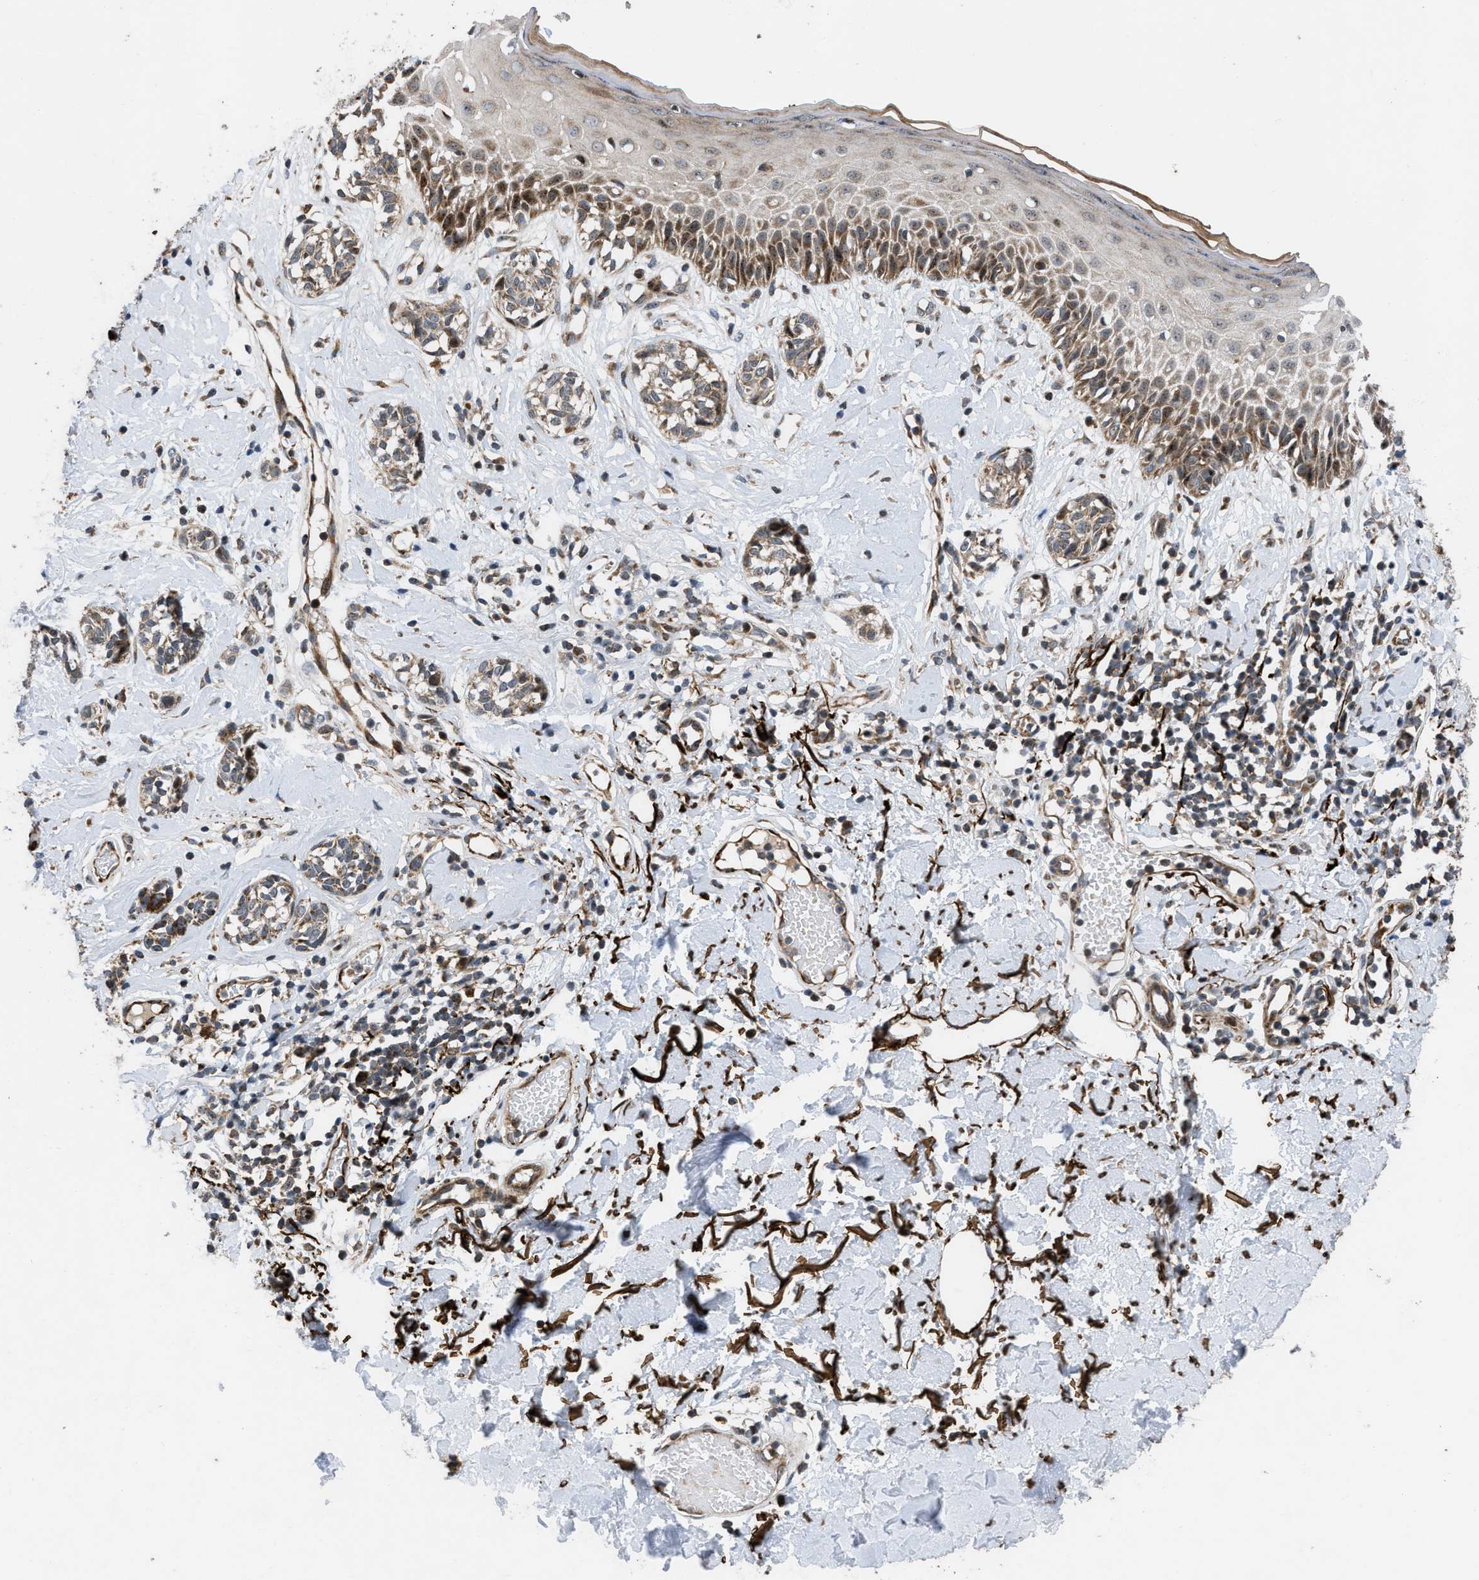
{"staining": {"intensity": "moderate", "quantity": ">75%", "location": "cytoplasmic/membranous"}, "tissue": "melanoma", "cell_type": "Tumor cells", "image_type": "cancer", "snomed": [{"axis": "morphology", "description": "Malignant melanoma, NOS"}, {"axis": "topography", "description": "Skin"}], "caption": "Protein analysis of melanoma tissue reveals moderate cytoplasmic/membranous staining in approximately >75% of tumor cells.", "gene": "AP3M2", "patient": {"sex": "male", "age": 64}}